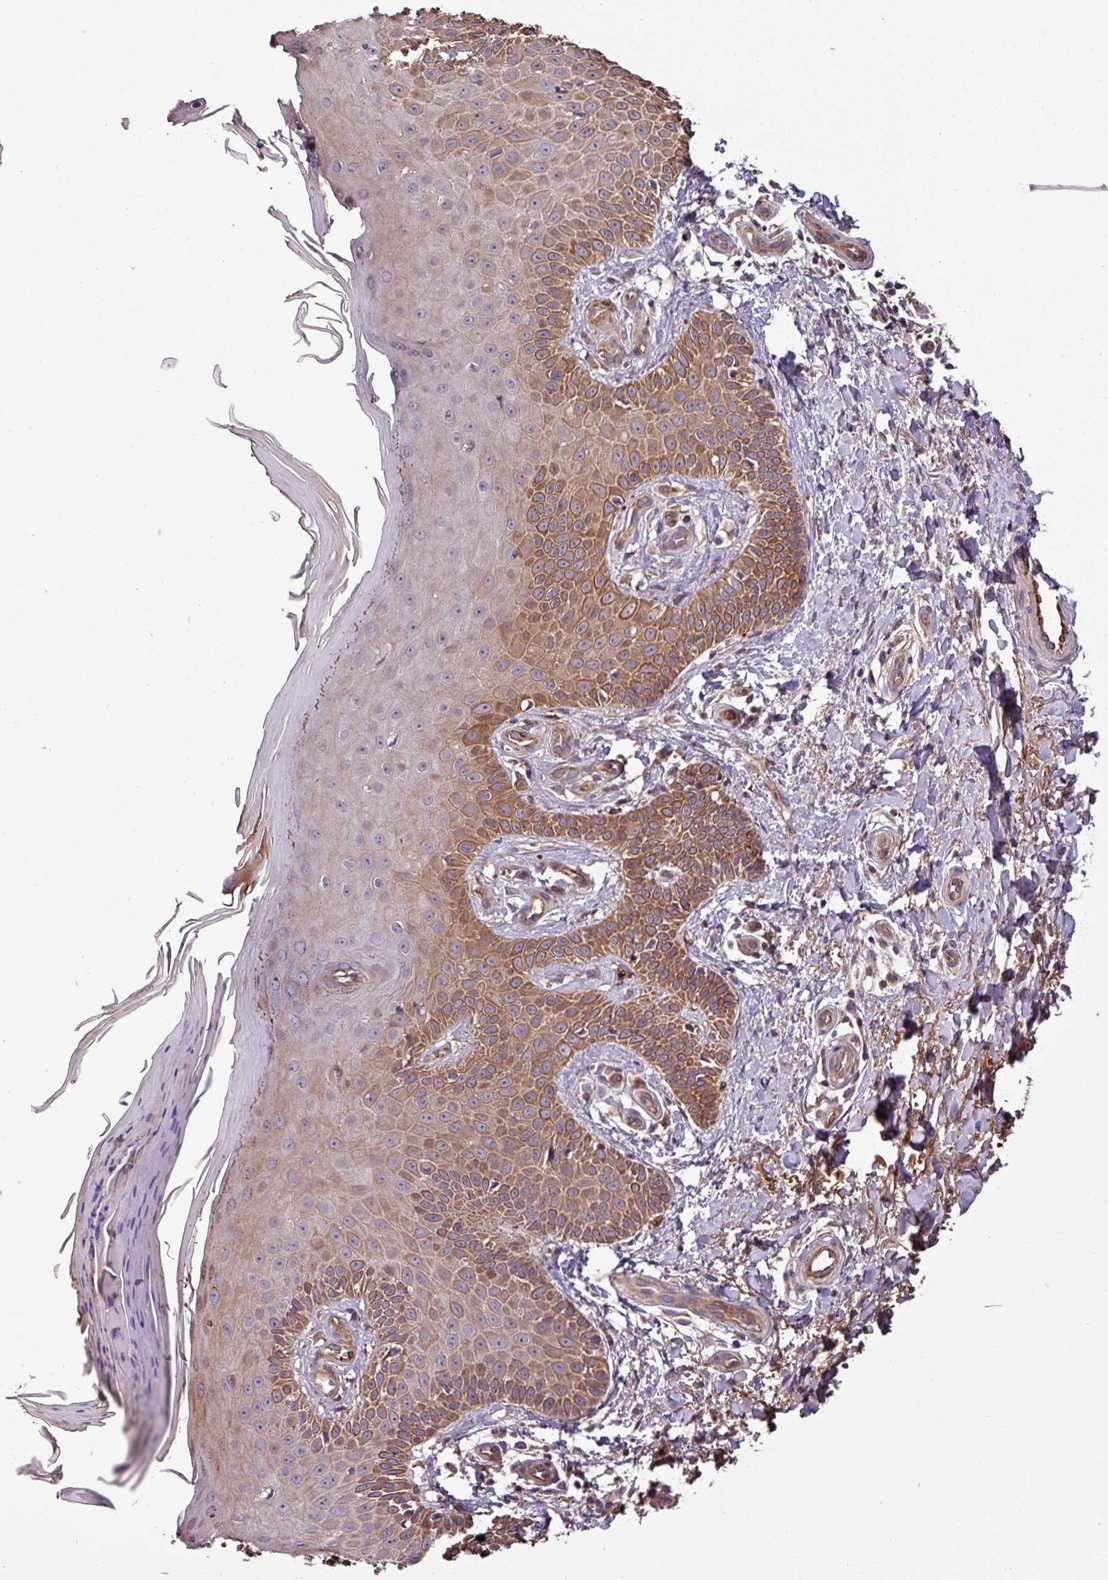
{"staining": {"intensity": "moderate", "quantity": ">75%", "location": "cytoplasmic/membranous"}, "tissue": "skin", "cell_type": "Fibroblasts", "image_type": "normal", "snomed": [{"axis": "morphology", "description": "Normal tissue, NOS"}, {"axis": "topography", "description": "Skin"}], "caption": "A high-resolution image shows IHC staining of normal skin, which shows moderate cytoplasmic/membranous positivity in approximately >75% of fibroblasts. The staining was performed using DAB to visualize the protein expression in brown, while the nuclei were stained in blue with hematoxylin (Magnification: 20x).", "gene": "ZNF266", "patient": {"sex": "male", "age": 81}}